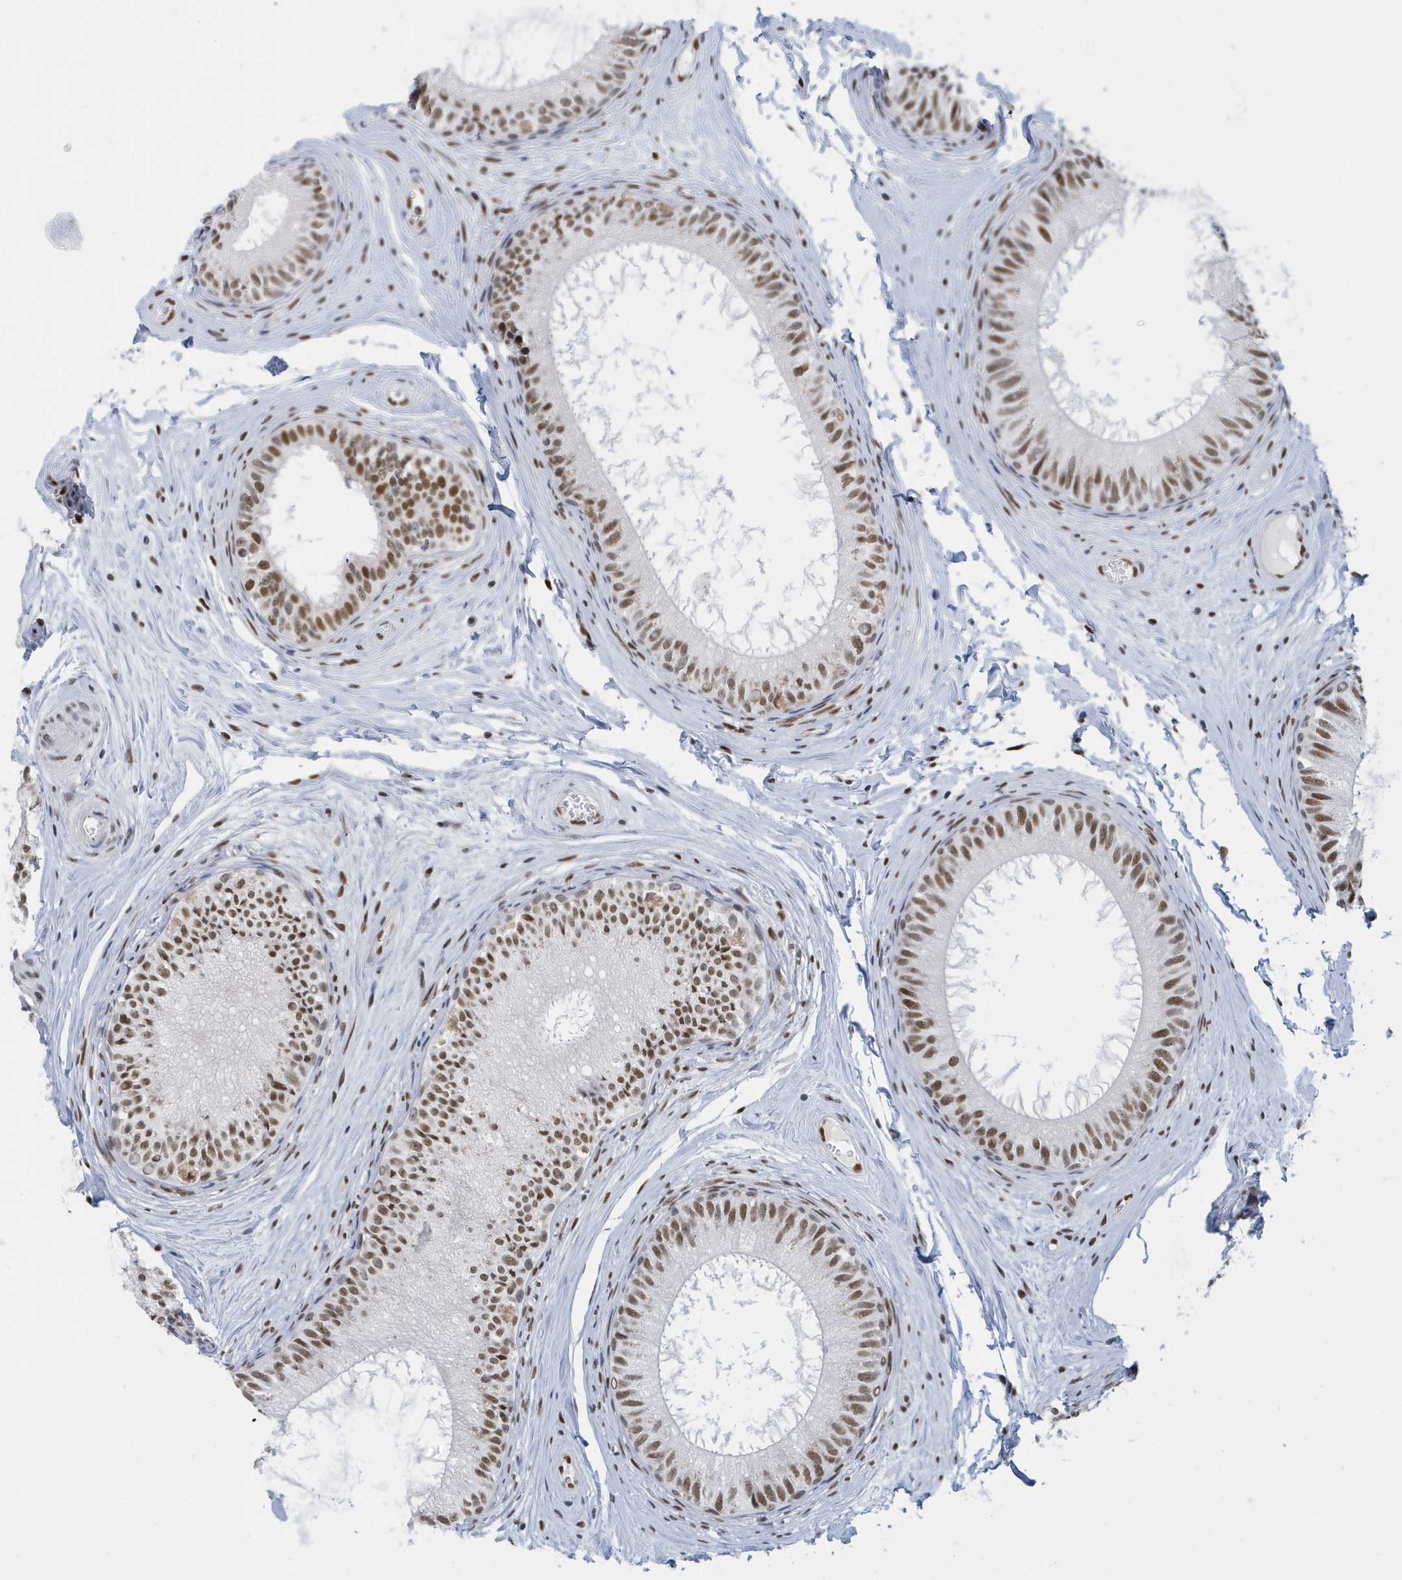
{"staining": {"intensity": "strong", "quantity": ">75%", "location": "nuclear"}, "tissue": "epididymis", "cell_type": "Glandular cells", "image_type": "normal", "snomed": [{"axis": "morphology", "description": "Normal tissue, NOS"}, {"axis": "topography", "description": "Epididymis"}], "caption": "A brown stain labels strong nuclear positivity of a protein in glandular cells of benign human epididymis. (Brightfield microscopy of DAB IHC at high magnification).", "gene": "PCYT1A", "patient": {"sex": "male", "age": 34}}